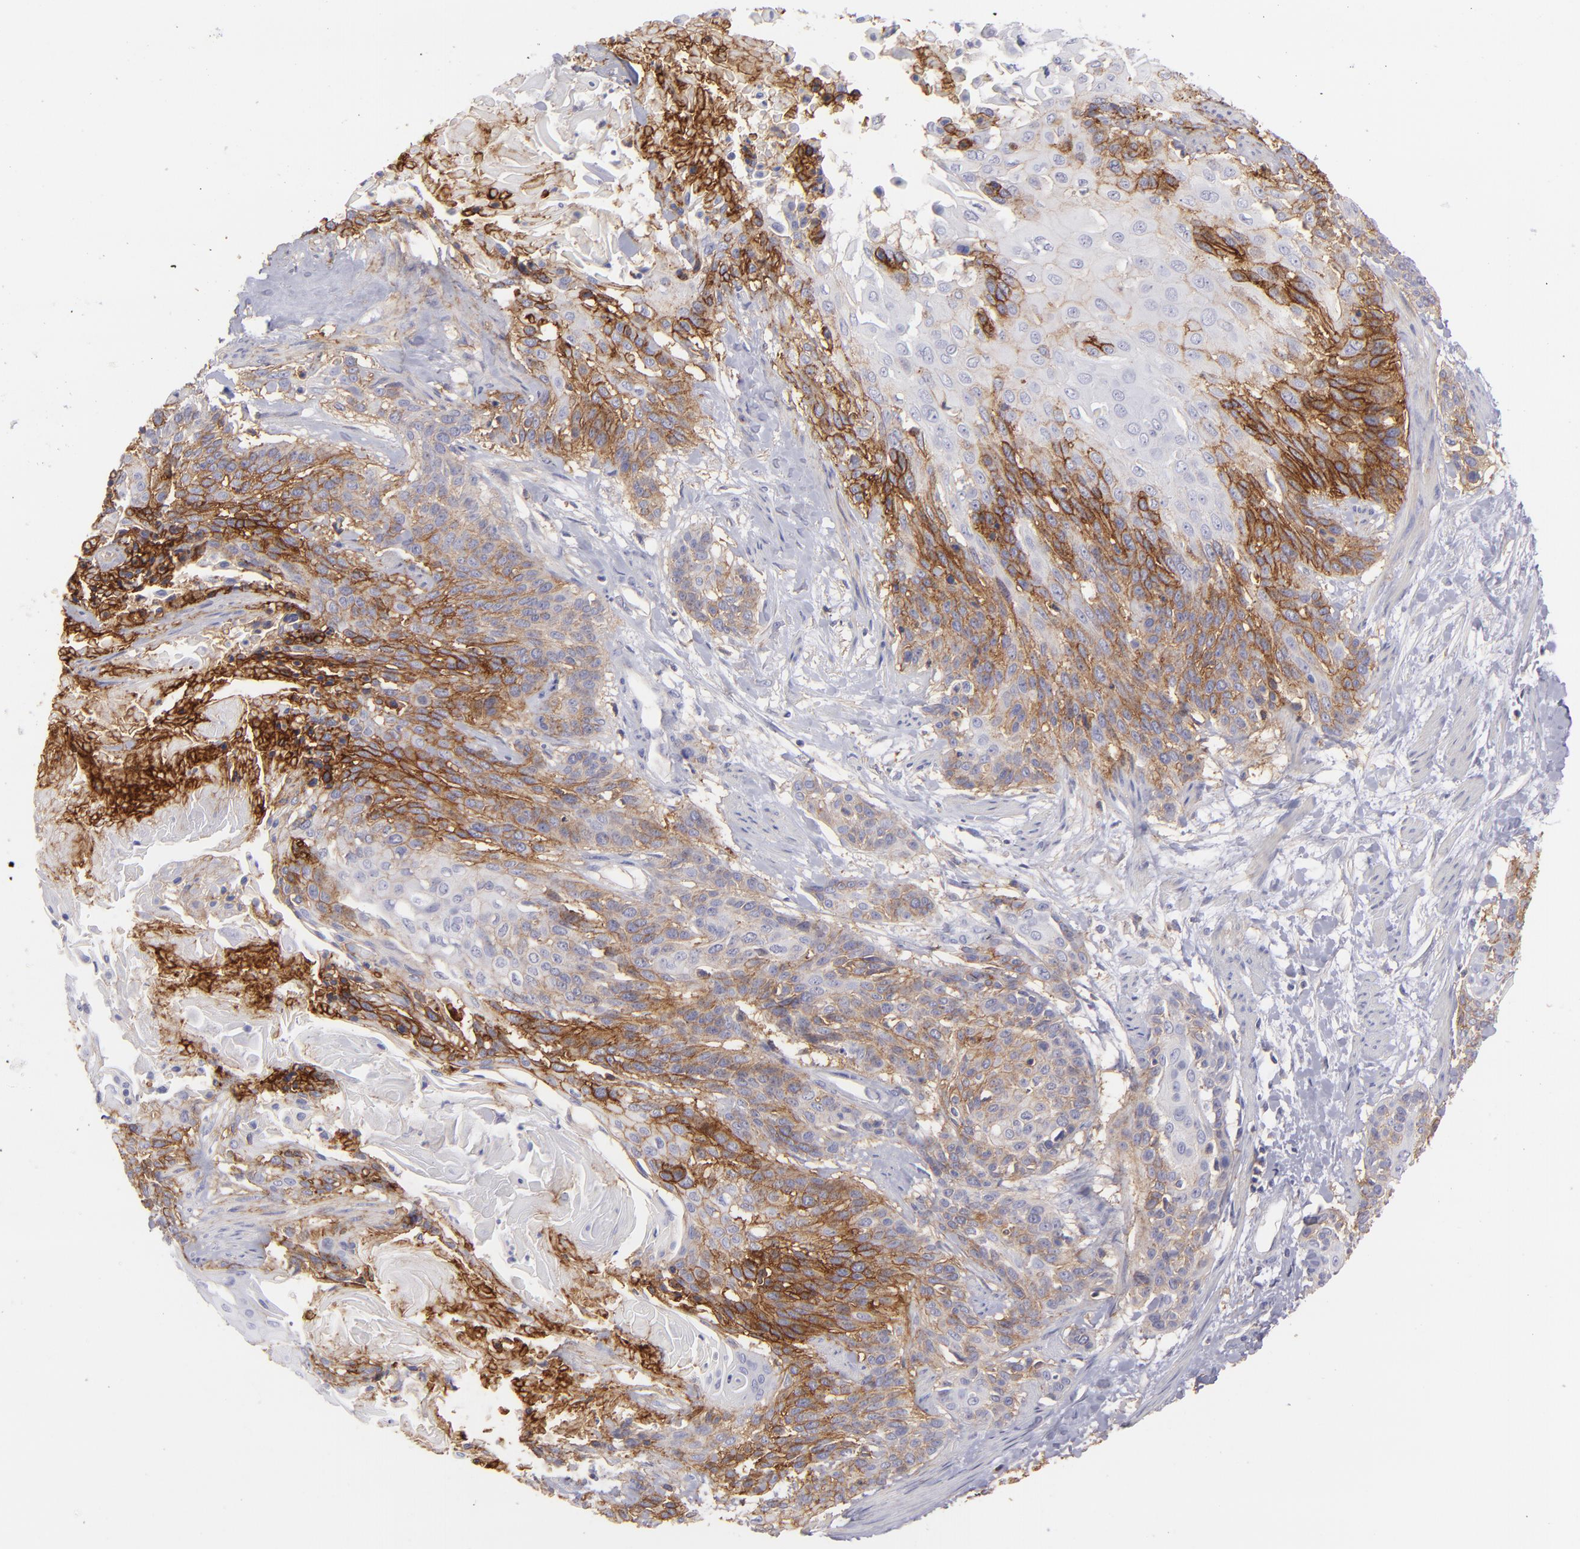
{"staining": {"intensity": "strong", "quantity": ">75%", "location": "cytoplasmic/membranous"}, "tissue": "cervical cancer", "cell_type": "Tumor cells", "image_type": "cancer", "snomed": [{"axis": "morphology", "description": "Squamous cell carcinoma, NOS"}, {"axis": "topography", "description": "Cervix"}], "caption": "Human squamous cell carcinoma (cervical) stained with a brown dye displays strong cytoplasmic/membranous positive staining in about >75% of tumor cells.", "gene": "BSG", "patient": {"sex": "female", "age": 57}}